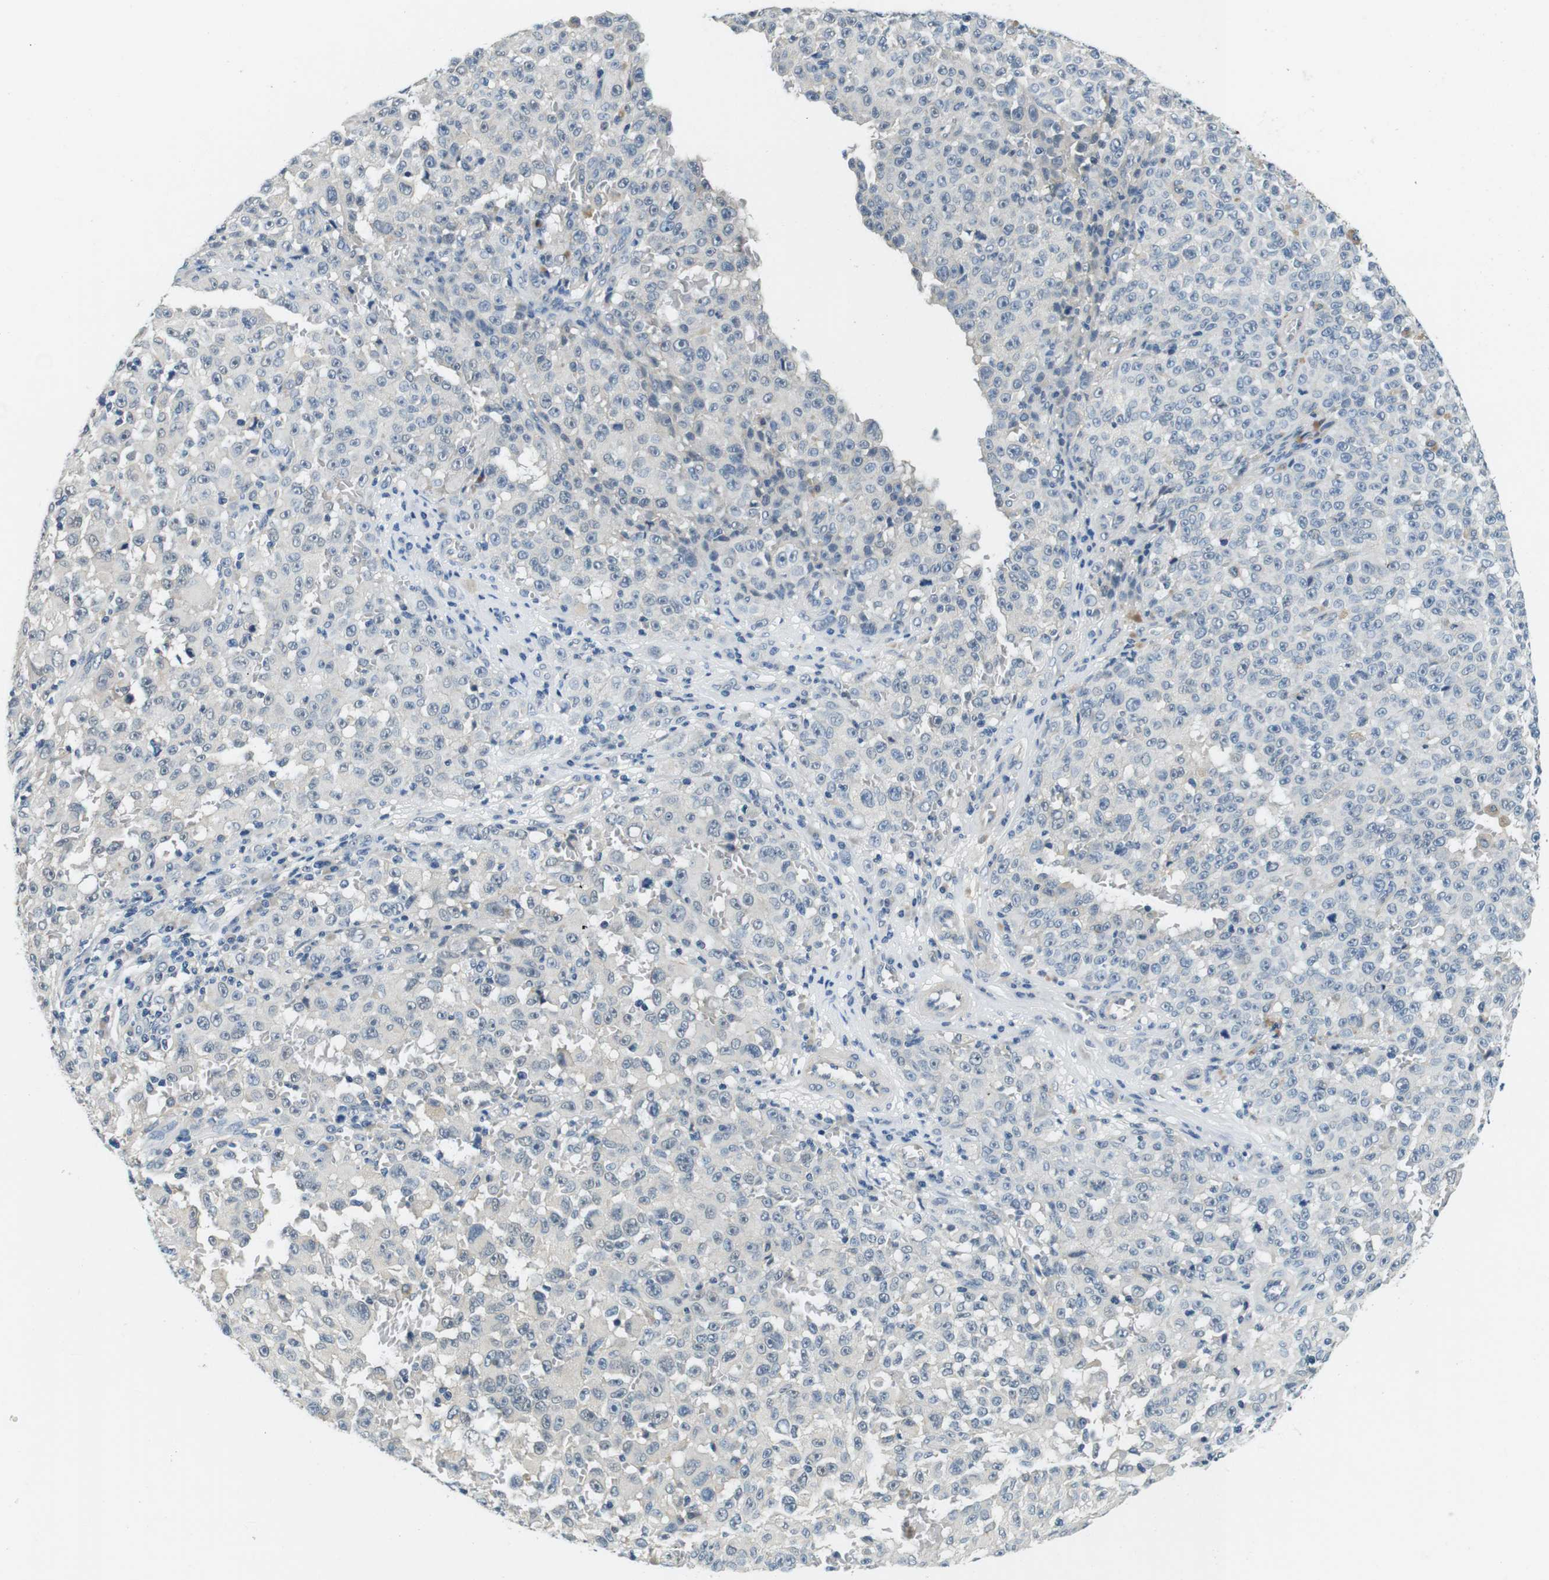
{"staining": {"intensity": "negative", "quantity": "none", "location": "none"}, "tissue": "melanoma", "cell_type": "Tumor cells", "image_type": "cancer", "snomed": [{"axis": "morphology", "description": "Malignant melanoma, NOS"}, {"axis": "topography", "description": "Skin"}], "caption": "This is a photomicrograph of IHC staining of melanoma, which shows no staining in tumor cells.", "gene": "DTNA", "patient": {"sex": "female", "age": 82}}